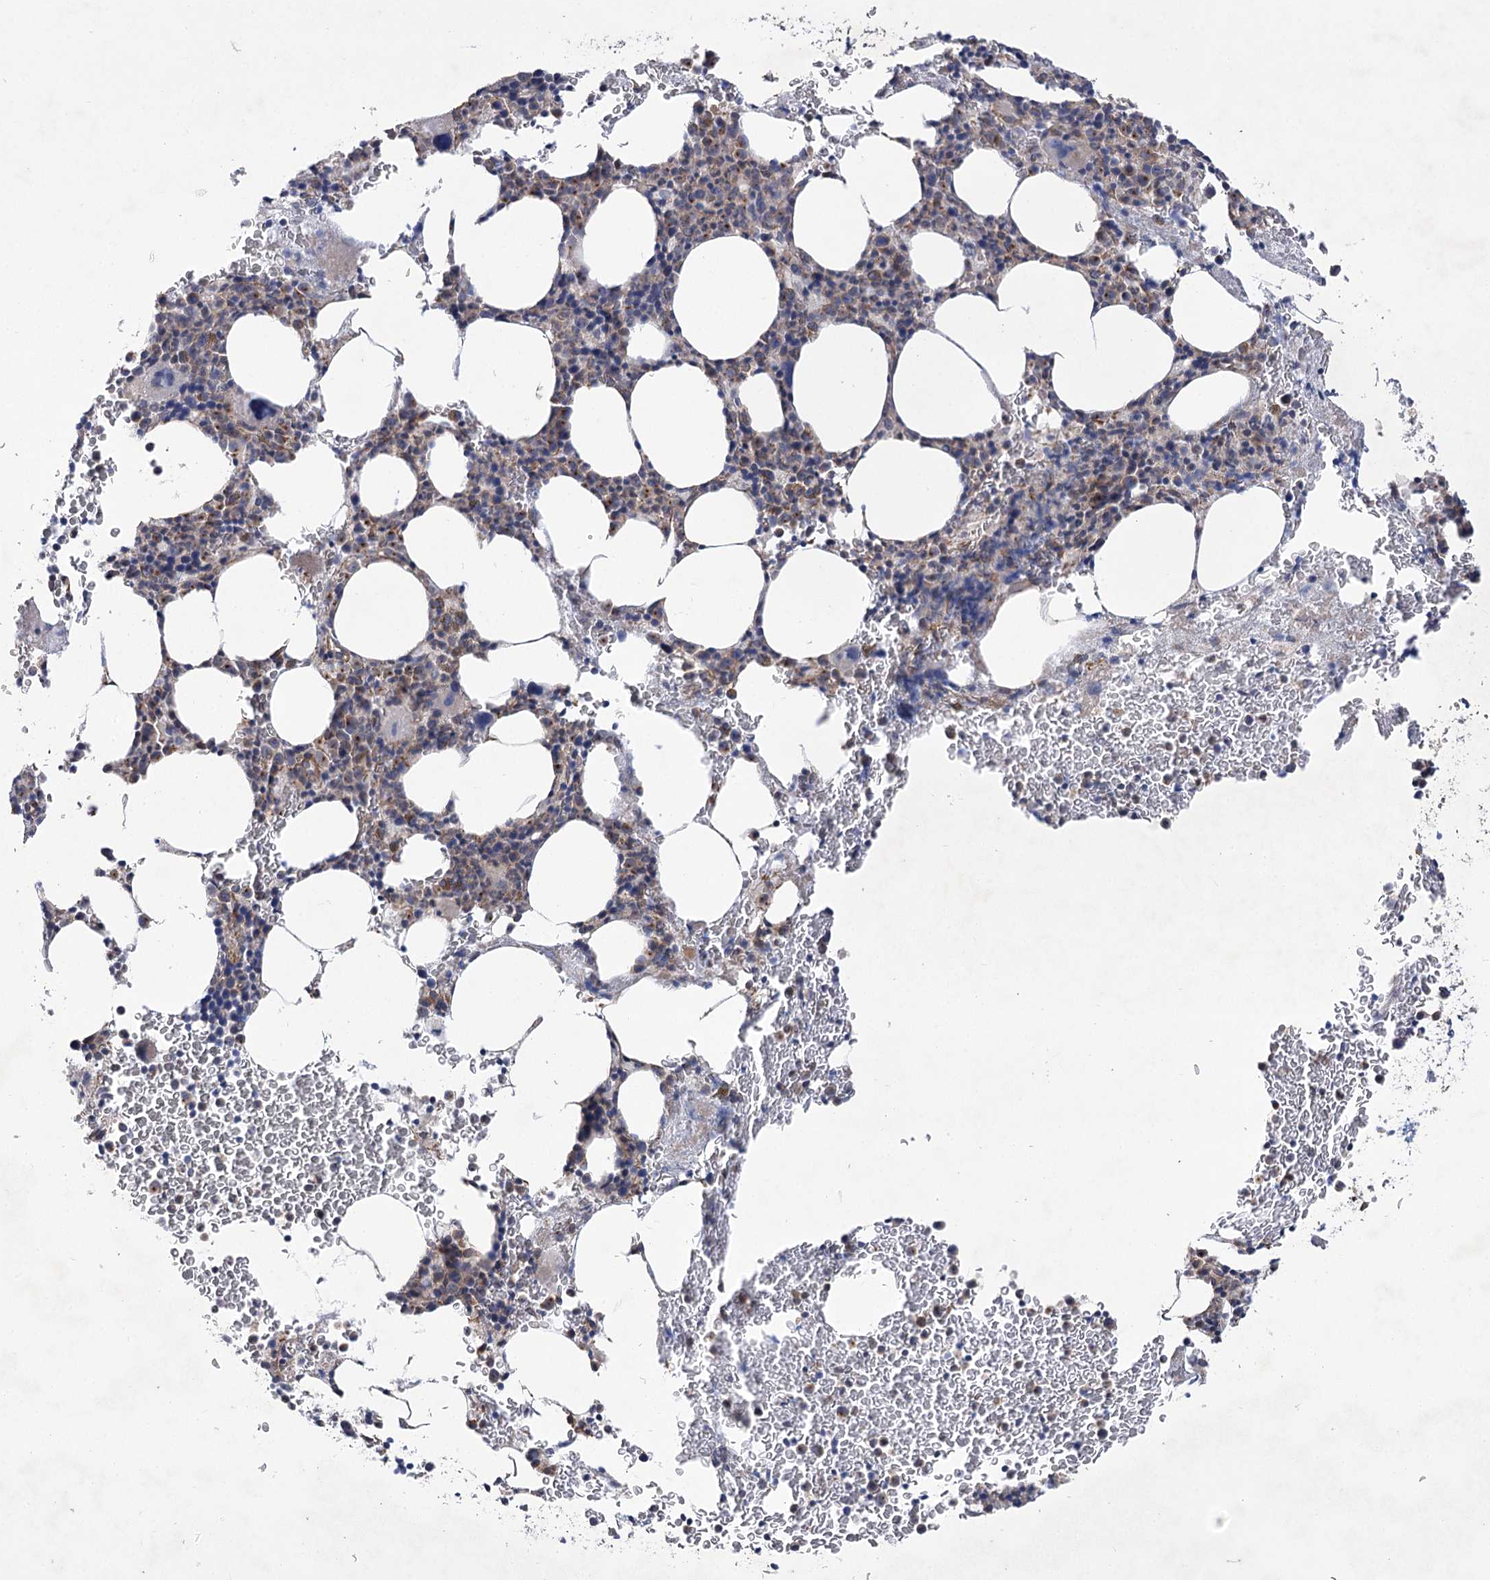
{"staining": {"intensity": "weak", "quantity": "<25%", "location": "cytoplasmic/membranous"}, "tissue": "bone marrow", "cell_type": "Hematopoietic cells", "image_type": "normal", "snomed": [{"axis": "morphology", "description": "Normal tissue, NOS"}, {"axis": "topography", "description": "Bone marrow"}], "caption": "The image reveals no significant staining in hematopoietic cells of bone marrow.", "gene": "SH3BP5L", "patient": {"sex": "male", "age": 79}}